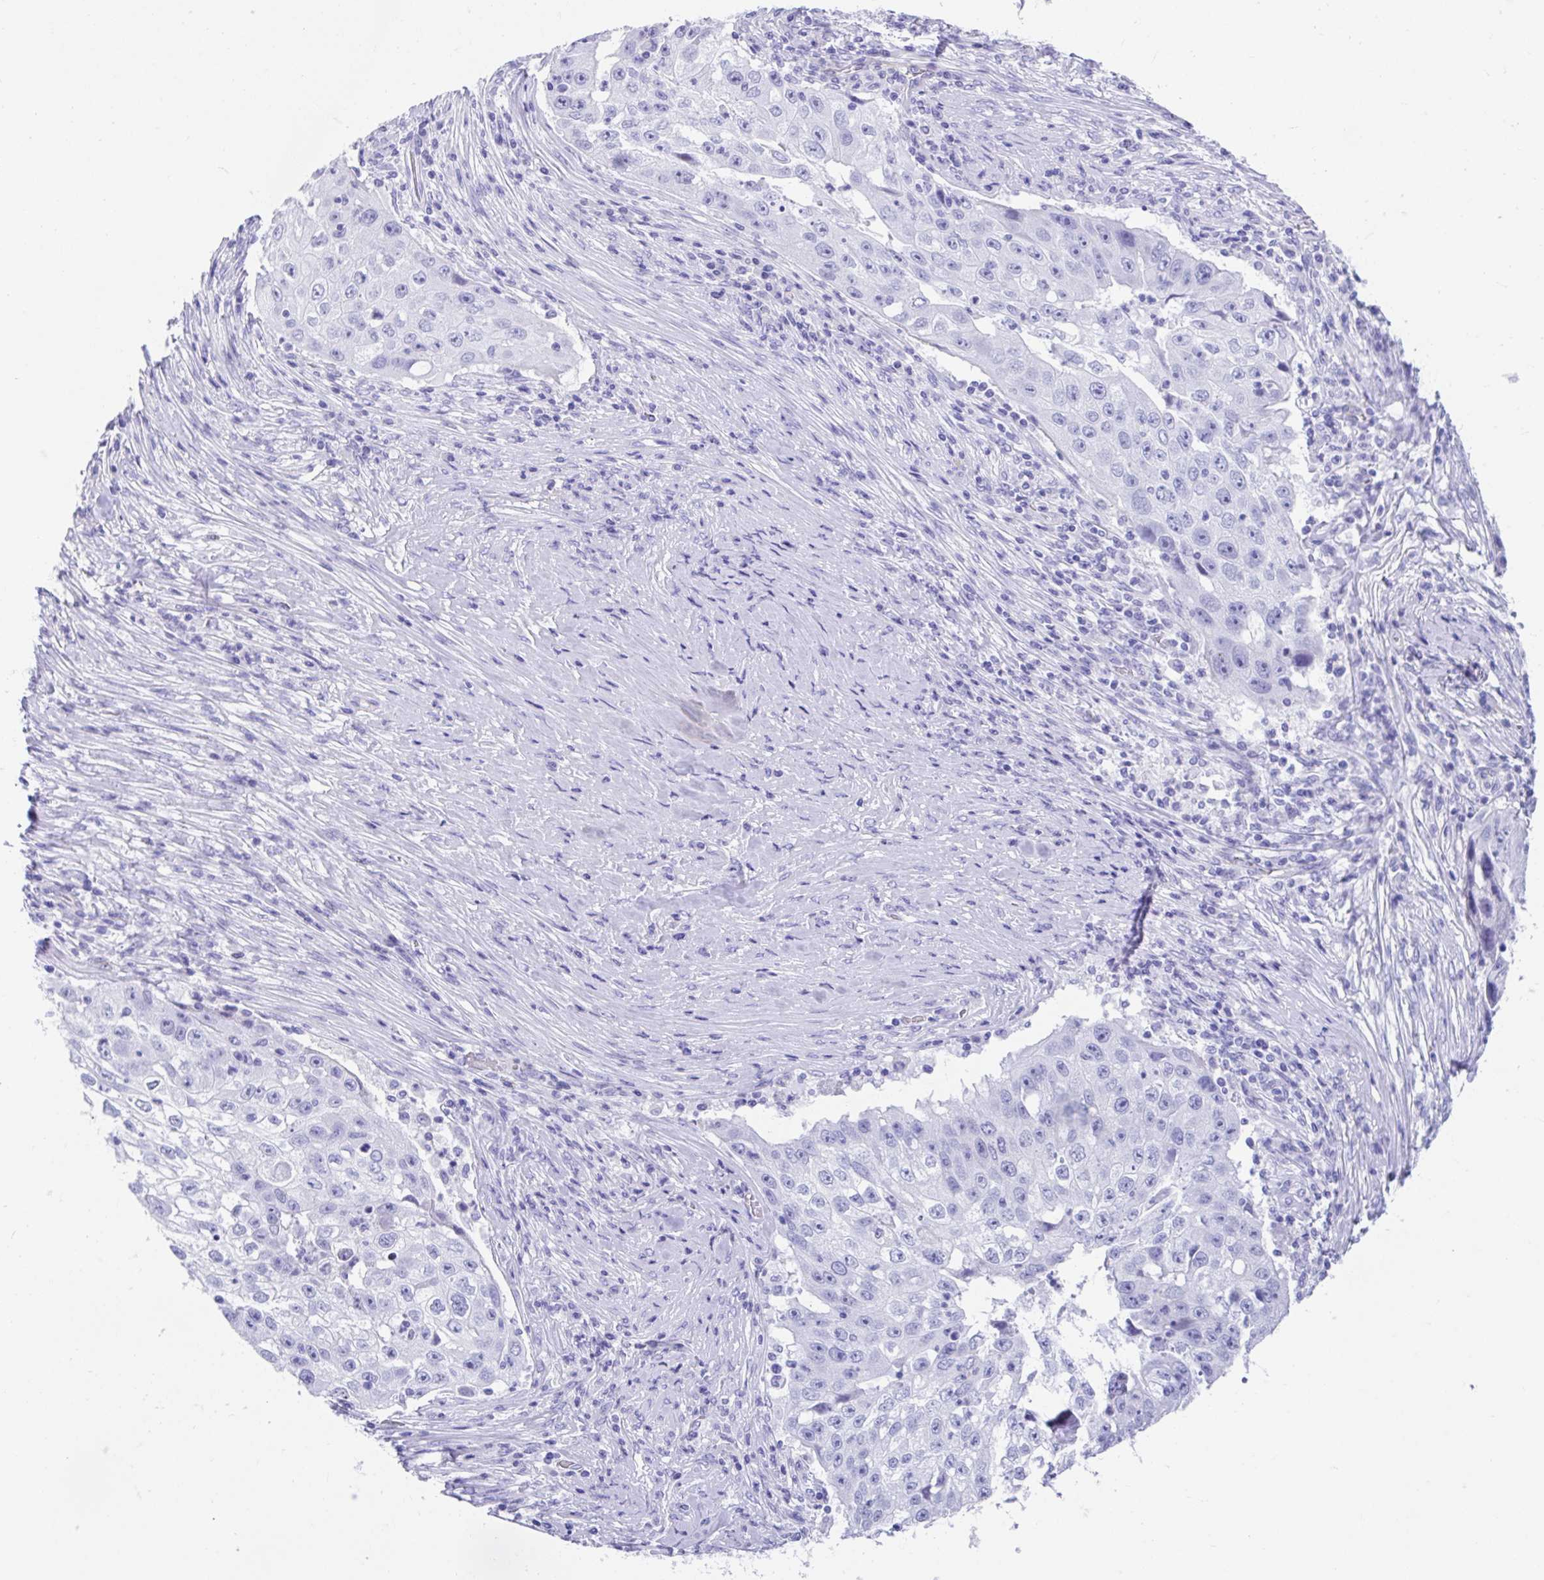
{"staining": {"intensity": "negative", "quantity": "none", "location": "none"}, "tissue": "lung cancer", "cell_type": "Tumor cells", "image_type": "cancer", "snomed": [{"axis": "morphology", "description": "Squamous cell carcinoma, NOS"}, {"axis": "topography", "description": "Lung"}], "caption": "Tumor cells show no significant protein staining in lung cancer (squamous cell carcinoma). (Brightfield microscopy of DAB IHC at high magnification).", "gene": "FAM107A", "patient": {"sex": "male", "age": 64}}